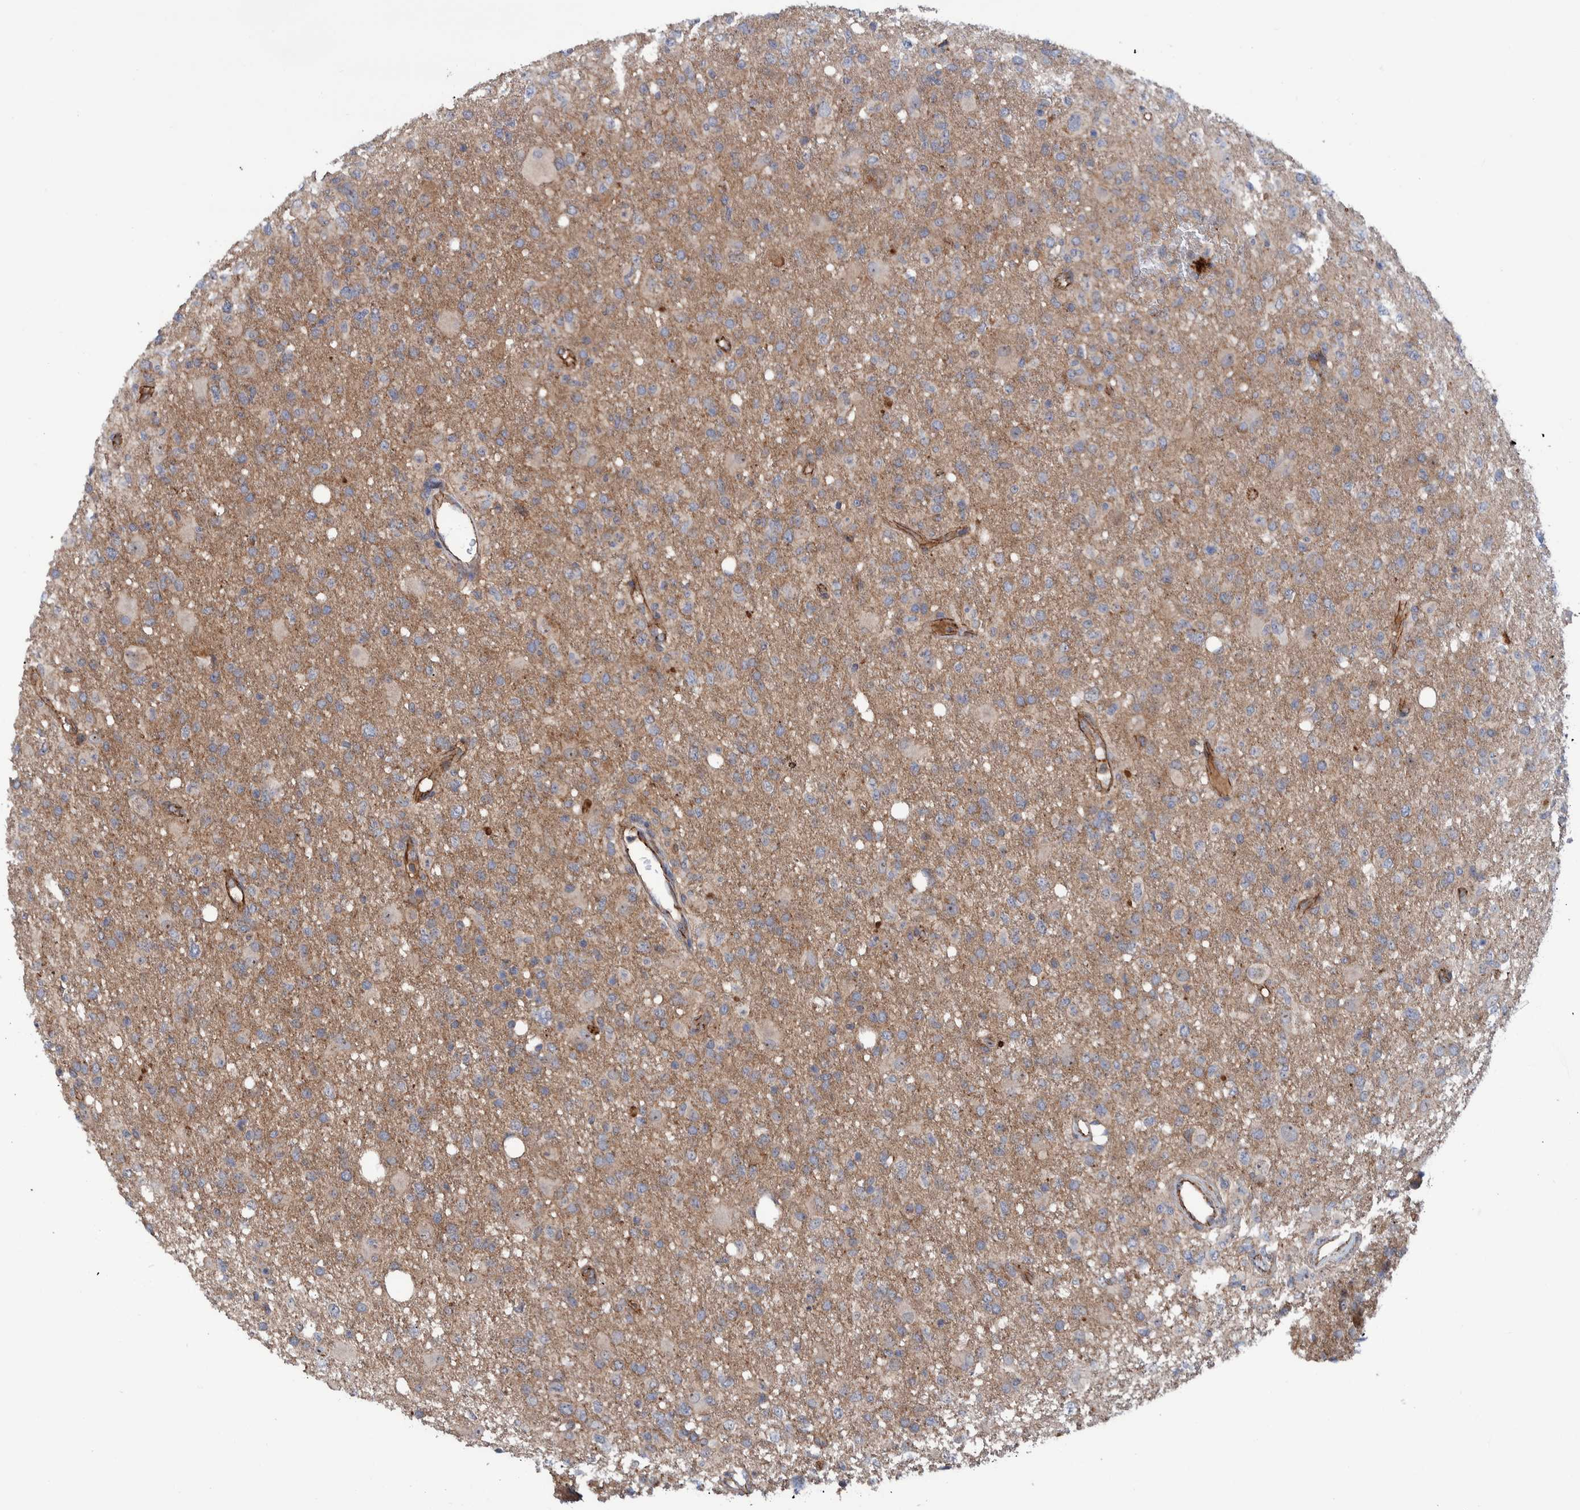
{"staining": {"intensity": "weak", "quantity": "<25%", "location": "cytoplasmic/membranous"}, "tissue": "glioma", "cell_type": "Tumor cells", "image_type": "cancer", "snomed": [{"axis": "morphology", "description": "Glioma, malignant, High grade"}, {"axis": "topography", "description": "Brain"}], "caption": "This is an immunohistochemistry (IHC) image of glioma. There is no positivity in tumor cells.", "gene": "SLC25A10", "patient": {"sex": "female", "age": 57}}